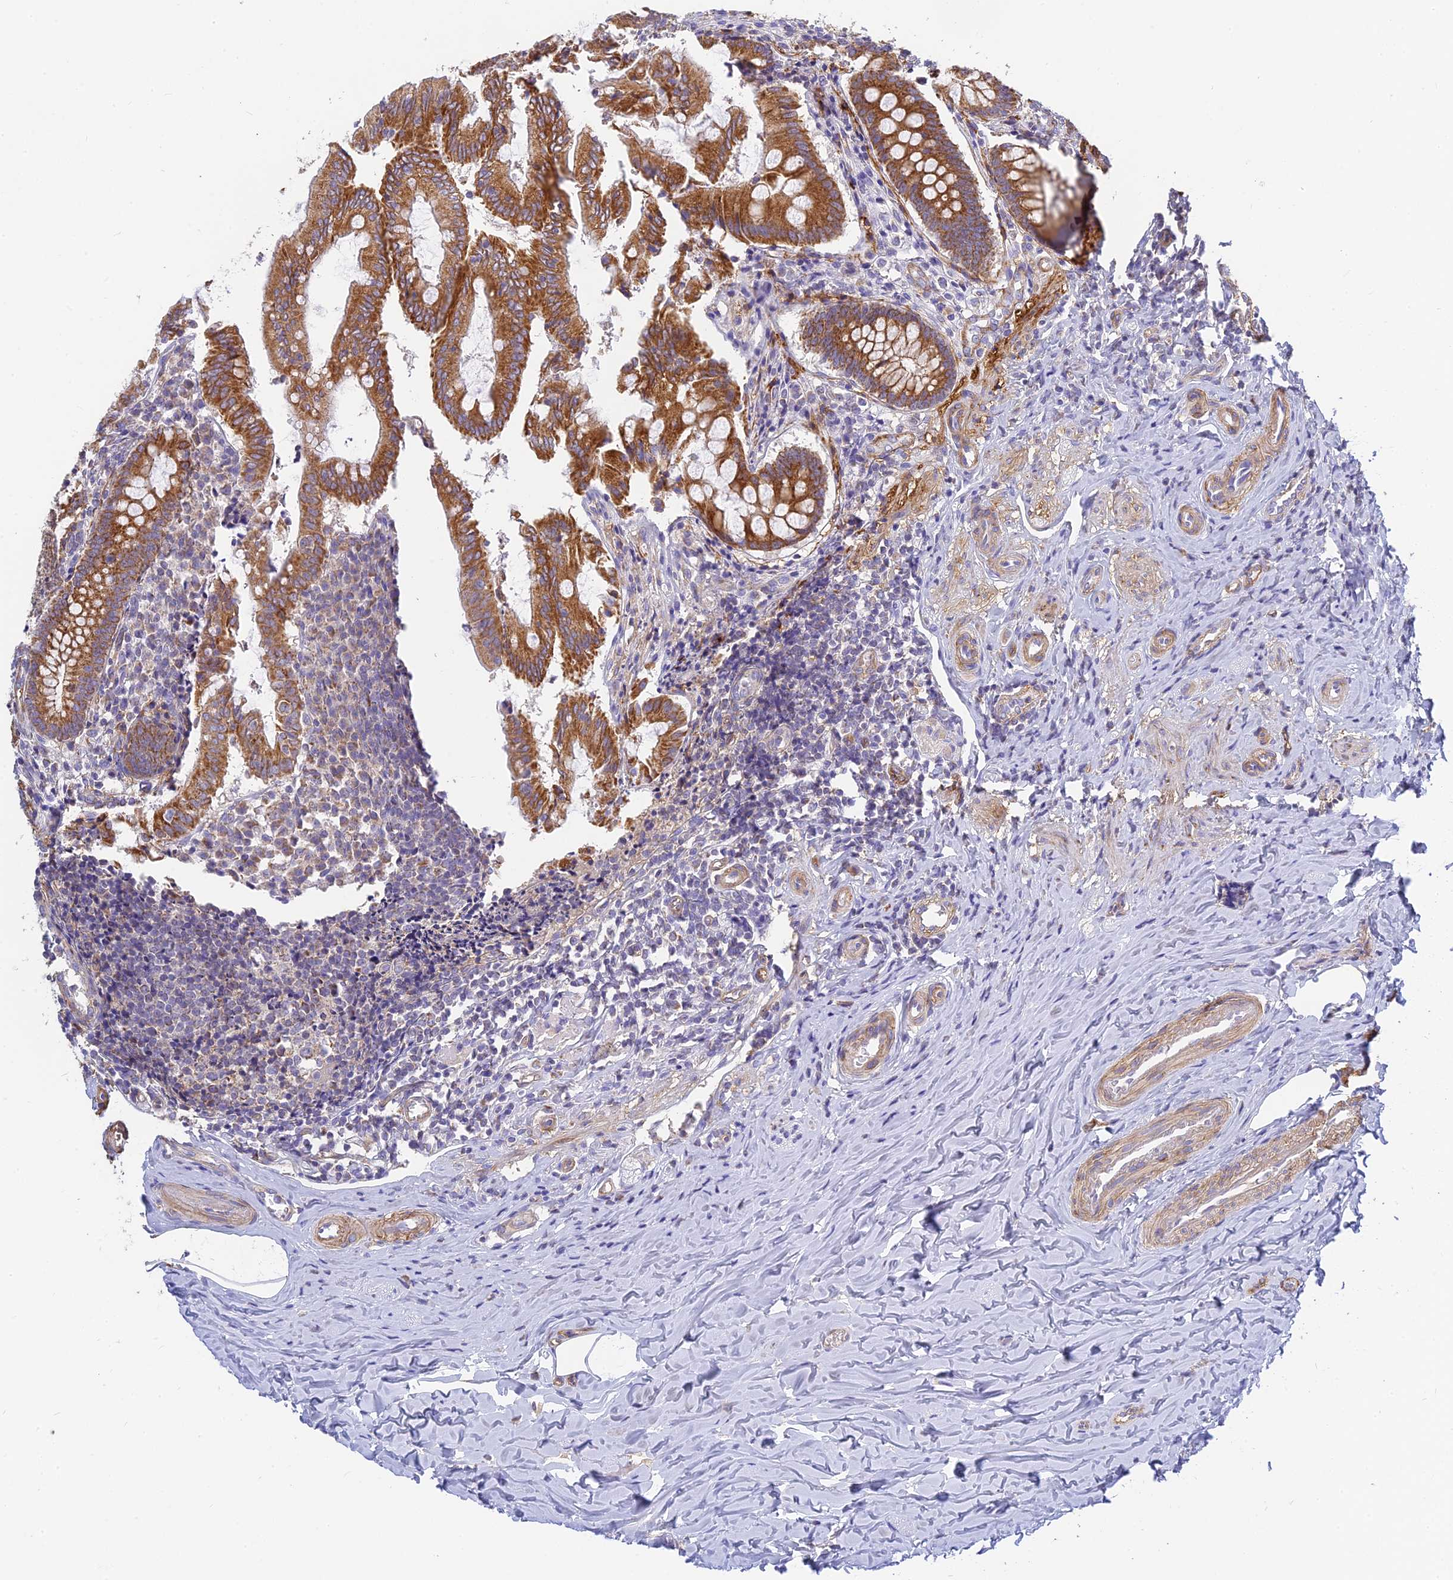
{"staining": {"intensity": "strong", "quantity": ">75%", "location": "cytoplasmic/membranous"}, "tissue": "appendix", "cell_type": "Glandular cells", "image_type": "normal", "snomed": [{"axis": "morphology", "description": "Normal tissue, NOS"}, {"axis": "topography", "description": "Appendix"}], "caption": "High-power microscopy captured an IHC histopathology image of benign appendix, revealing strong cytoplasmic/membranous staining in about >75% of glandular cells. (DAB IHC, brown staining for protein, blue staining for nuclei).", "gene": "MRPL15", "patient": {"sex": "female", "age": 33}}